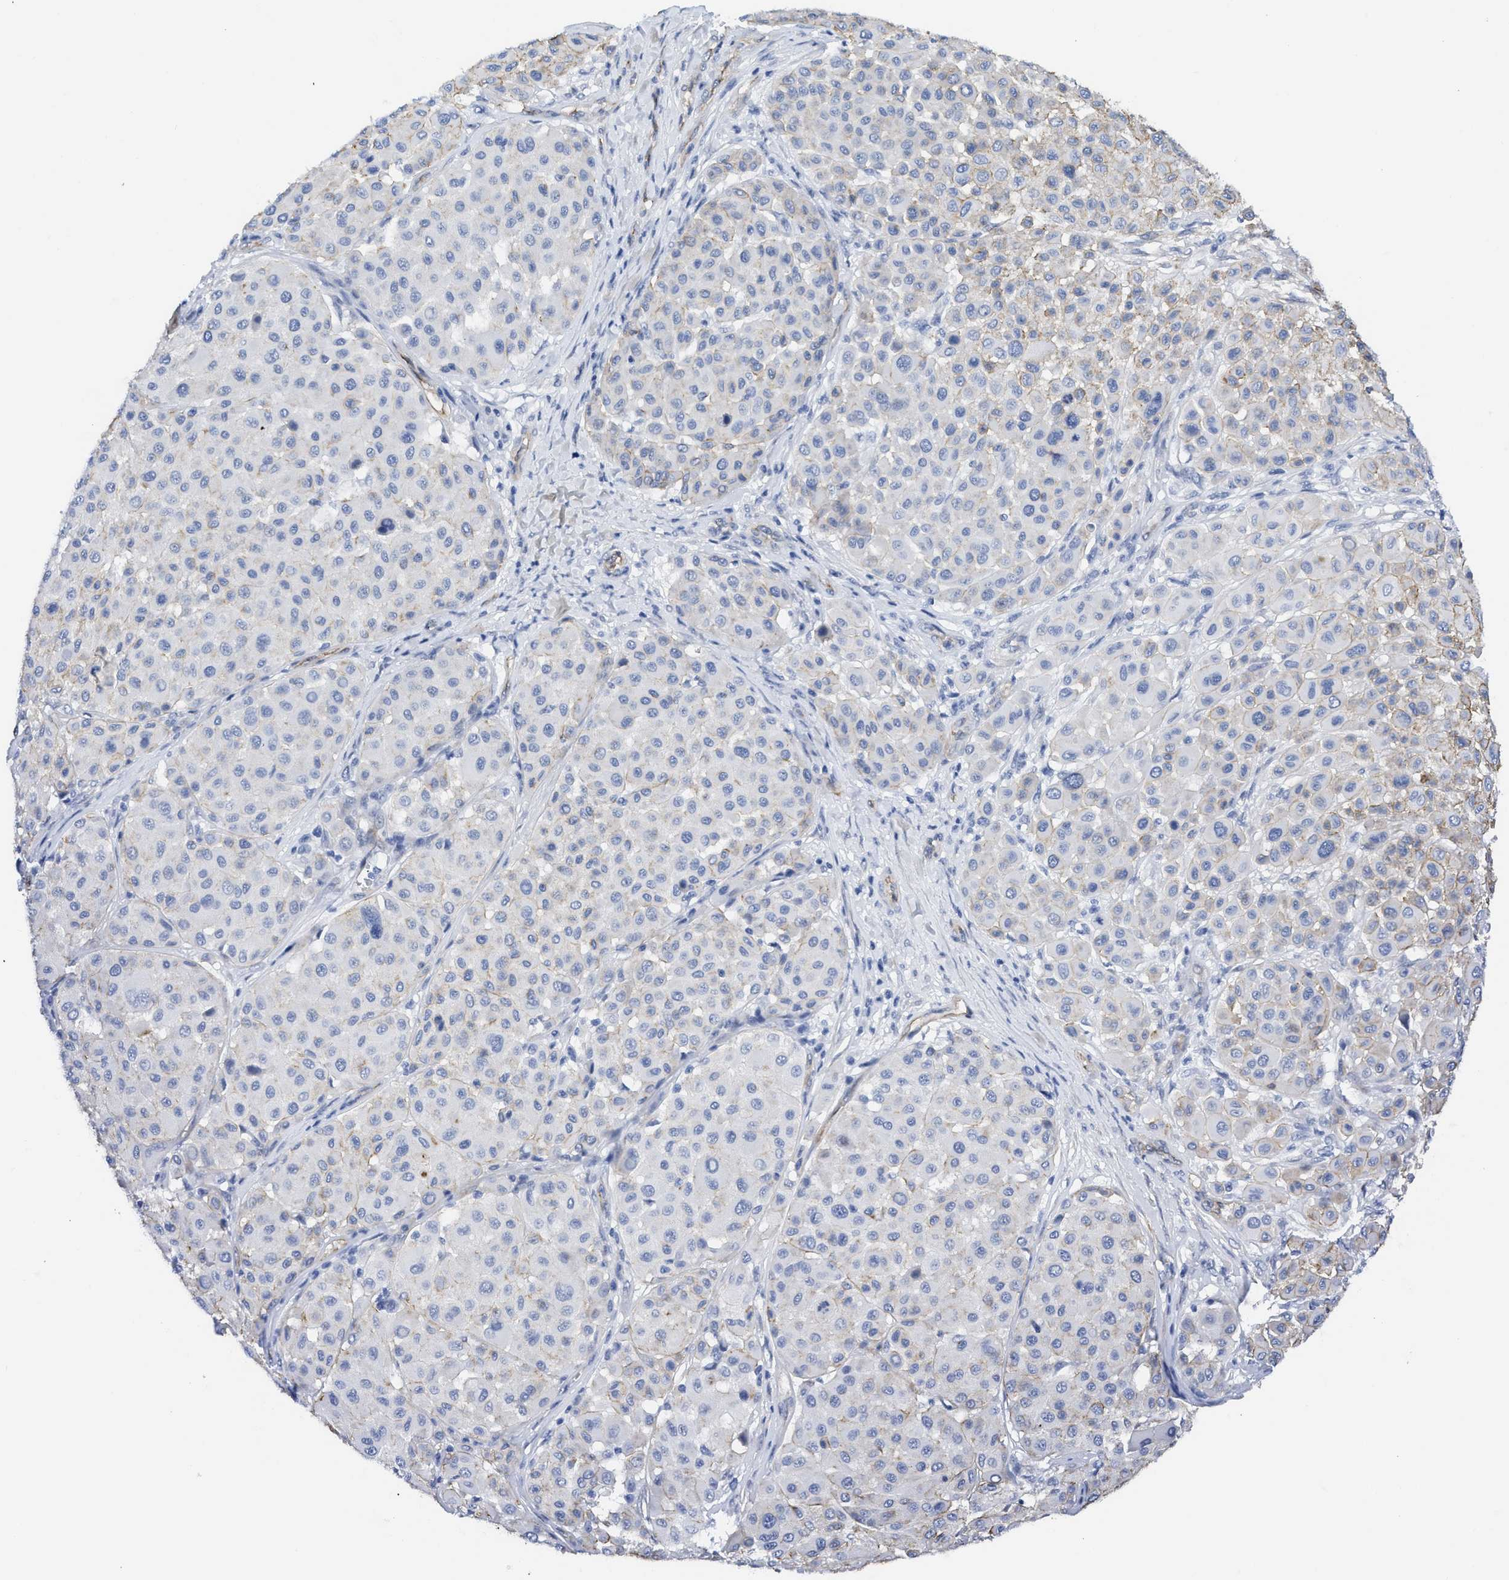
{"staining": {"intensity": "weak", "quantity": "<25%", "location": "cytoplasmic/membranous"}, "tissue": "melanoma", "cell_type": "Tumor cells", "image_type": "cancer", "snomed": [{"axis": "morphology", "description": "Malignant melanoma, Metastatic site"}, {"axis": "topography", "description": "Soft tissue"}], "caption": "This is an IHC image of malignant melanoma (metastatic site). There is no staining in tumor cells.", "gene": "TUB", "patient": {"sex": "male", "age": 41}}